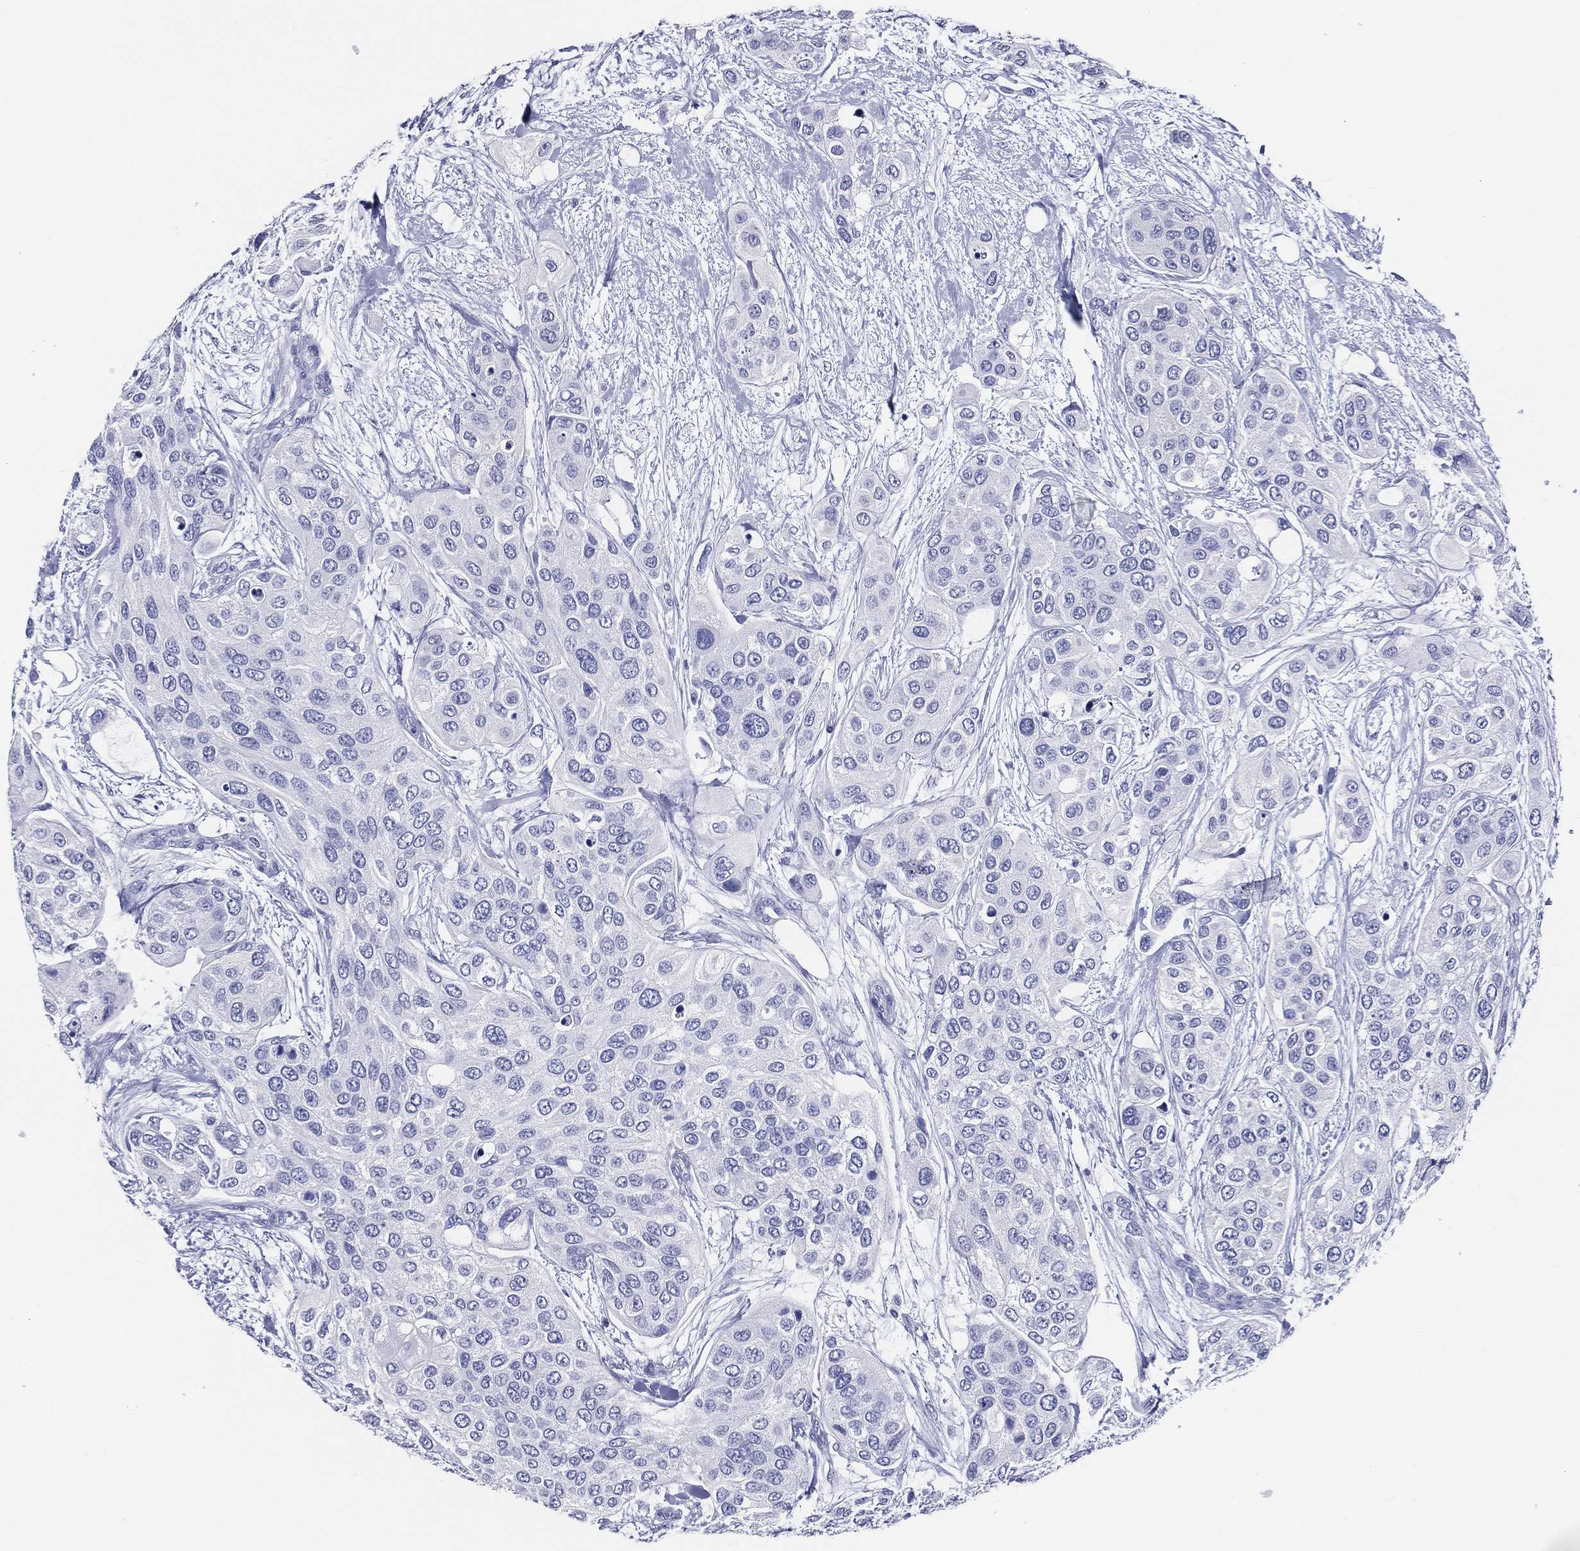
{"staining": {"intensity": "negative", "quantity": "none", "location": "none"}, "tissue": "urothelial cancer", "cell_type": "Tumor cells", "image_type": "cancer", "snomed": [{"axis": "morphology", "description": "Urothelial carcinoma, High grade"}, {"axis": "topography", "description": "Urinary bladder"}], "caption": "Tumor cells are negative for protein expression in human urothelial cancer. Brightfield microscopy of immunohistochemistry stained with DAB (brown) and hematoxylin (blue), captured at high magnification.", "gene": "ACE2", "patient": {"sex": "male", "age": 77}}